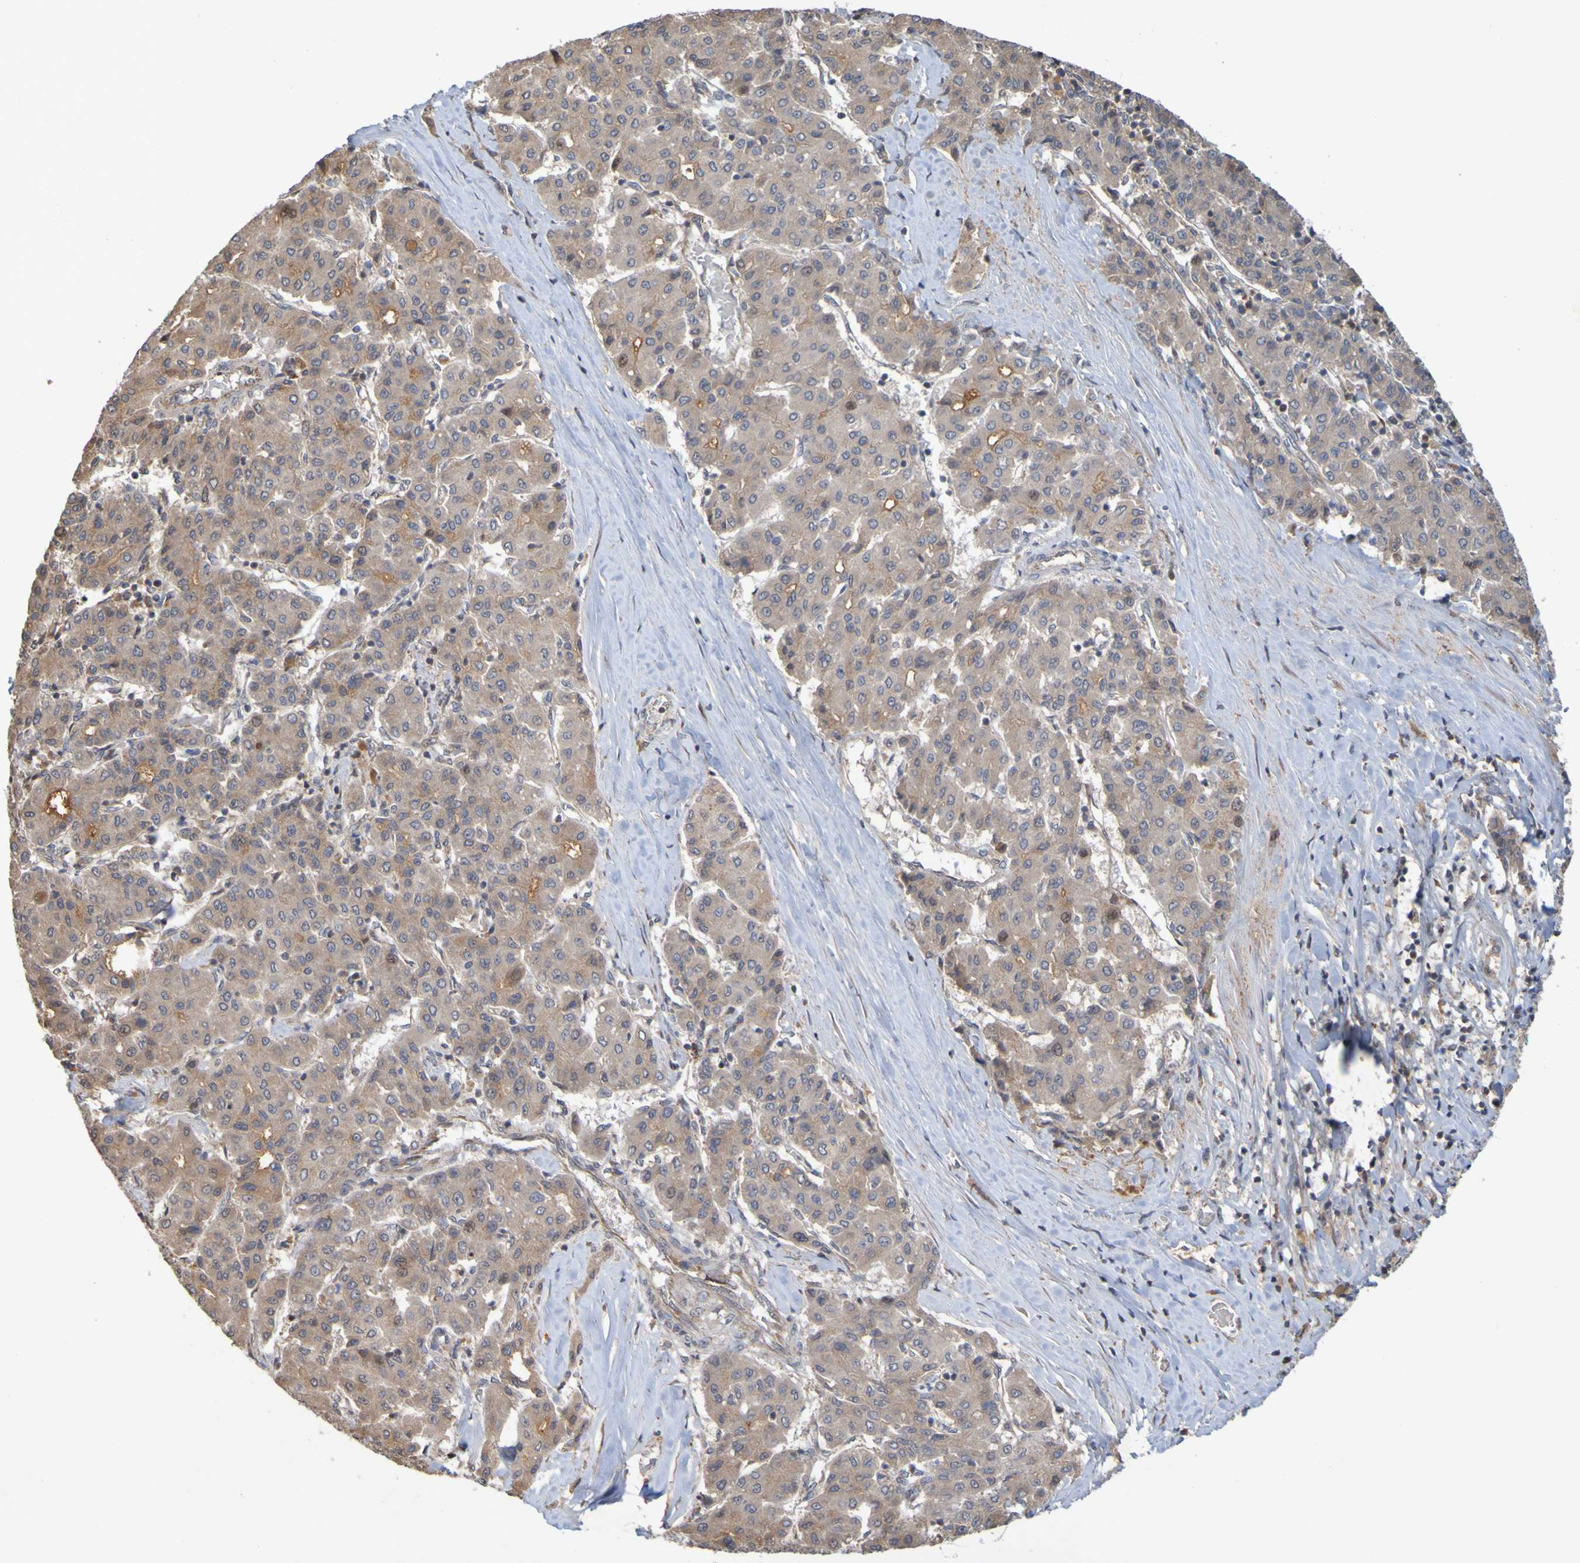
{"staining": {"intensity": "weak", "quantity": ">75%", "location": "cytoplasmic/membranous"}, "tissue": "liver cancer", "cell_type": "Tumor cells", "image_type": "cancer", "snomed": [{"axis": "morphology", "description": "Carcinoma, Hepatocellular, NOS"}, {"axis": "topography", "description": "Liver"}], "caption": "Brown immunohistochemical staining in liver hepatocellular carcinoma demonstrates weak cytoplasmic/membranous expression in approximately >75% of tumor cells.", "gene": "TMBIM1", "patient": {"sex": "male", "age": 65}}